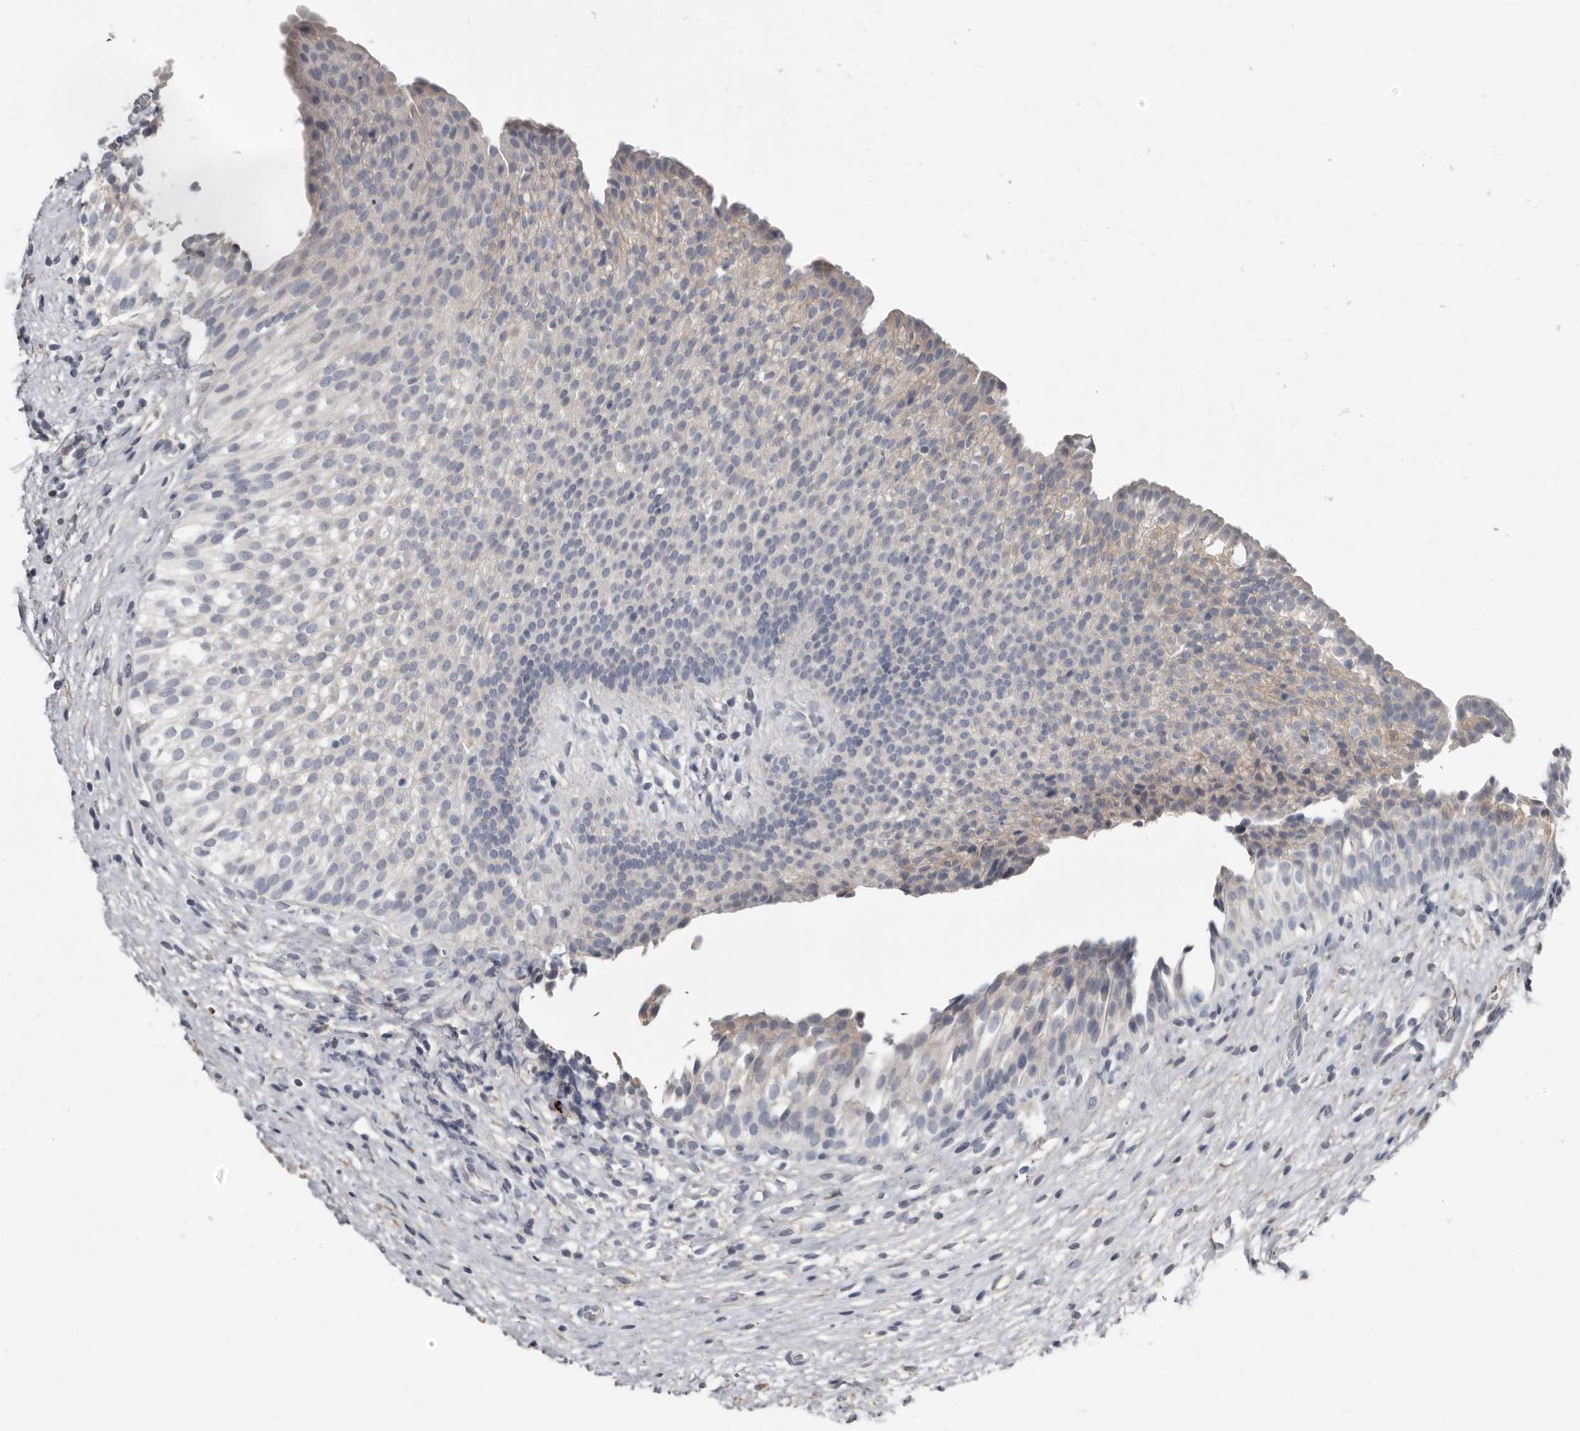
{"staining": {"intensity": "negative", "quantity": "none", "location": "none"}, "tissue": "urinary bladder", "cell_type": "Urothelial cells", "image_type": "normal", "snomed": [{"axis": "morphology", "description": "Normal tissue, NOS"}, {"axis": "topography", "description": "Urinary bladder"}], "caption": "An immunohistochemistry micrograph of benign urinary bladder is shown. There is no staining in urothelial cells of urinary bladder.", "gene": "ZNF114", "patient": {"sex": "male", "age": 1}}